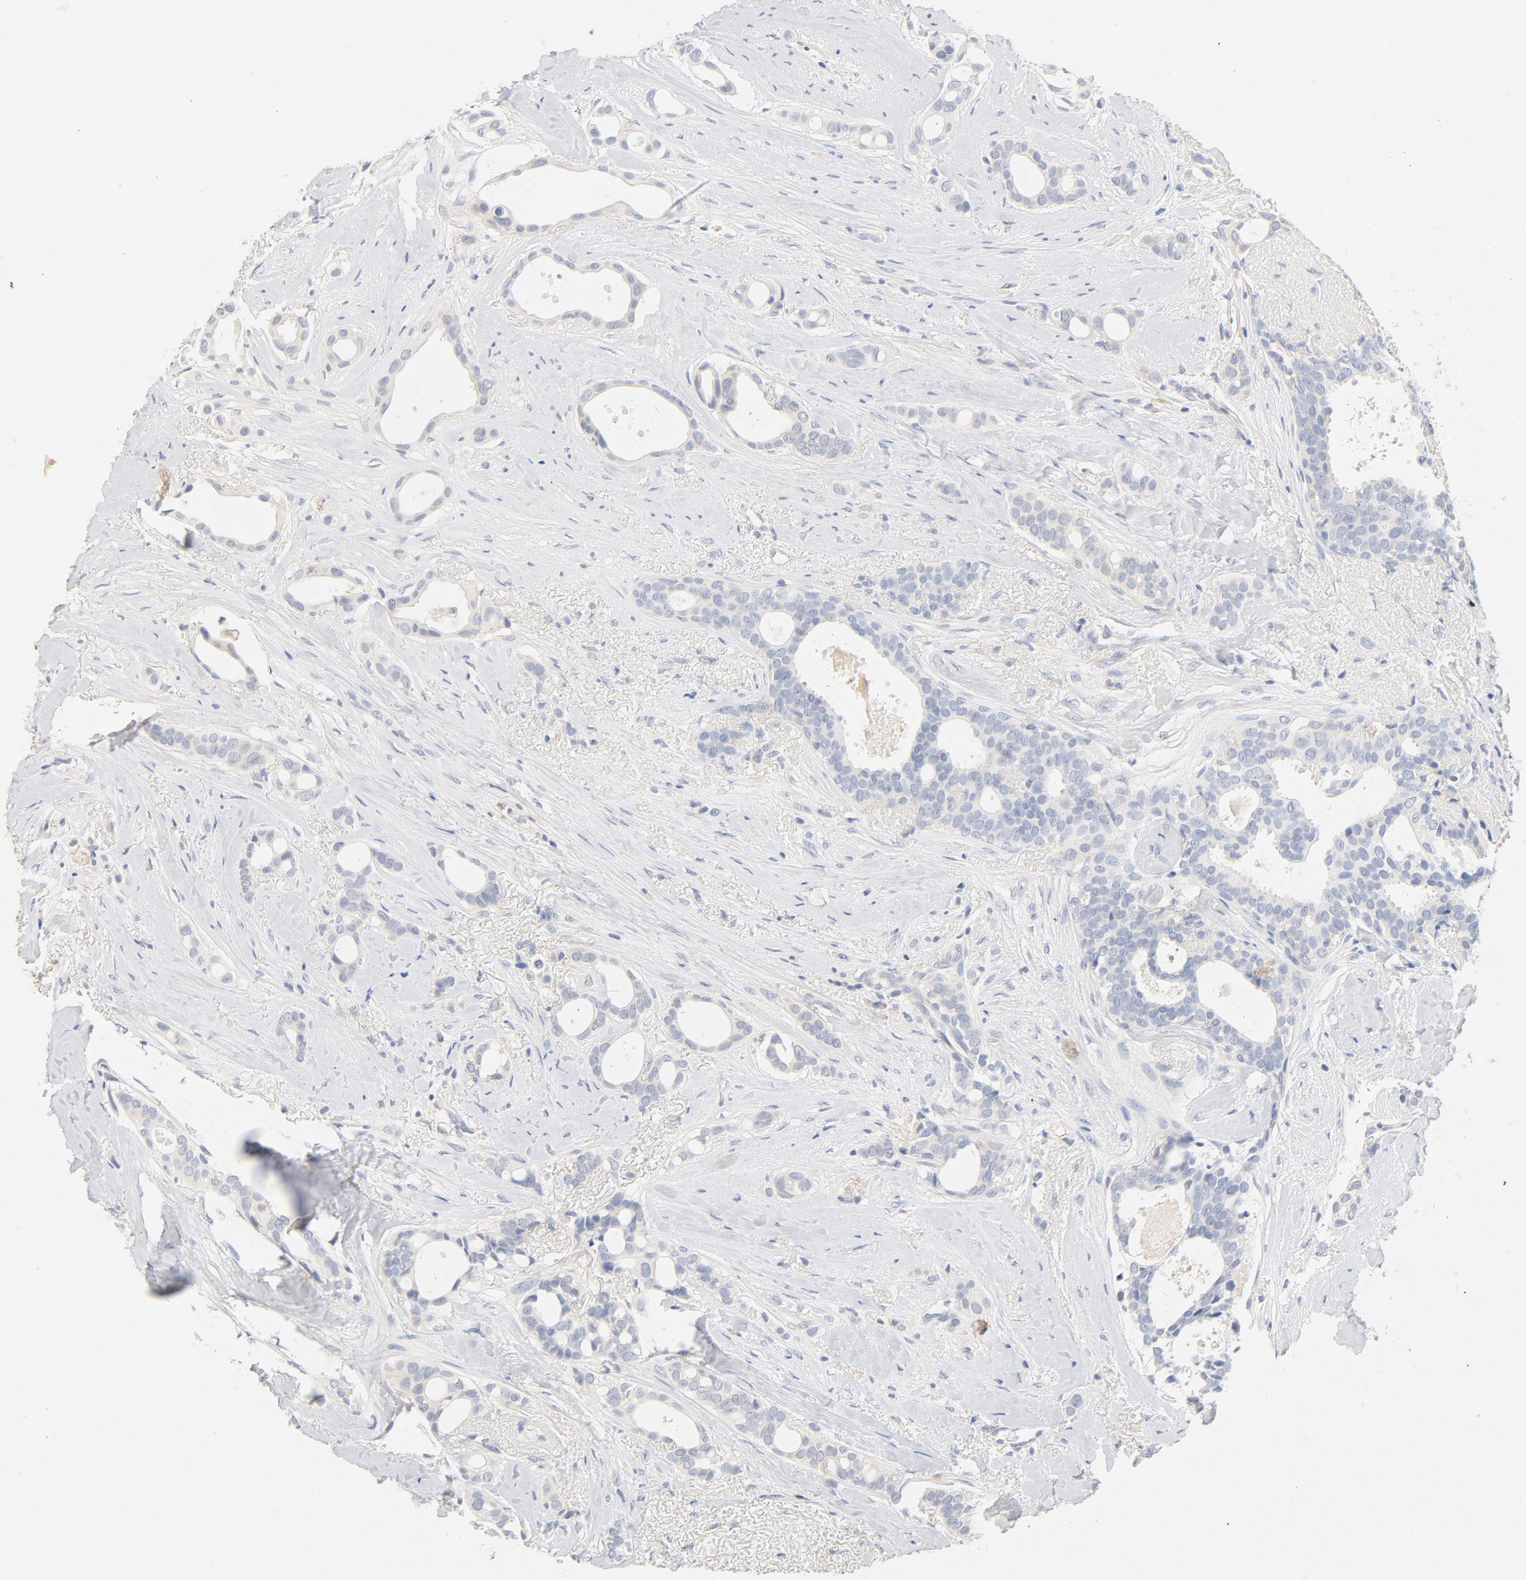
{"staining": {"intensity": "negative", "quantity": "none", "location": "none"}, "tissue": "breast cancer", "cell_type": "Tumor cells", "image_type": "cancer", "snomed": [{"axis": "morphology", "description": "Duct carcinoma"}, {"axis": "topography", "description": "Breast"}], "caption": "DAB (3,3'-diaminobenzidine) immunohistochemical staining of breast cancer exhibits no significant staining in tumor cells.", "gene": "STAT1", "patient": {"sex": "female", "age": 54}}